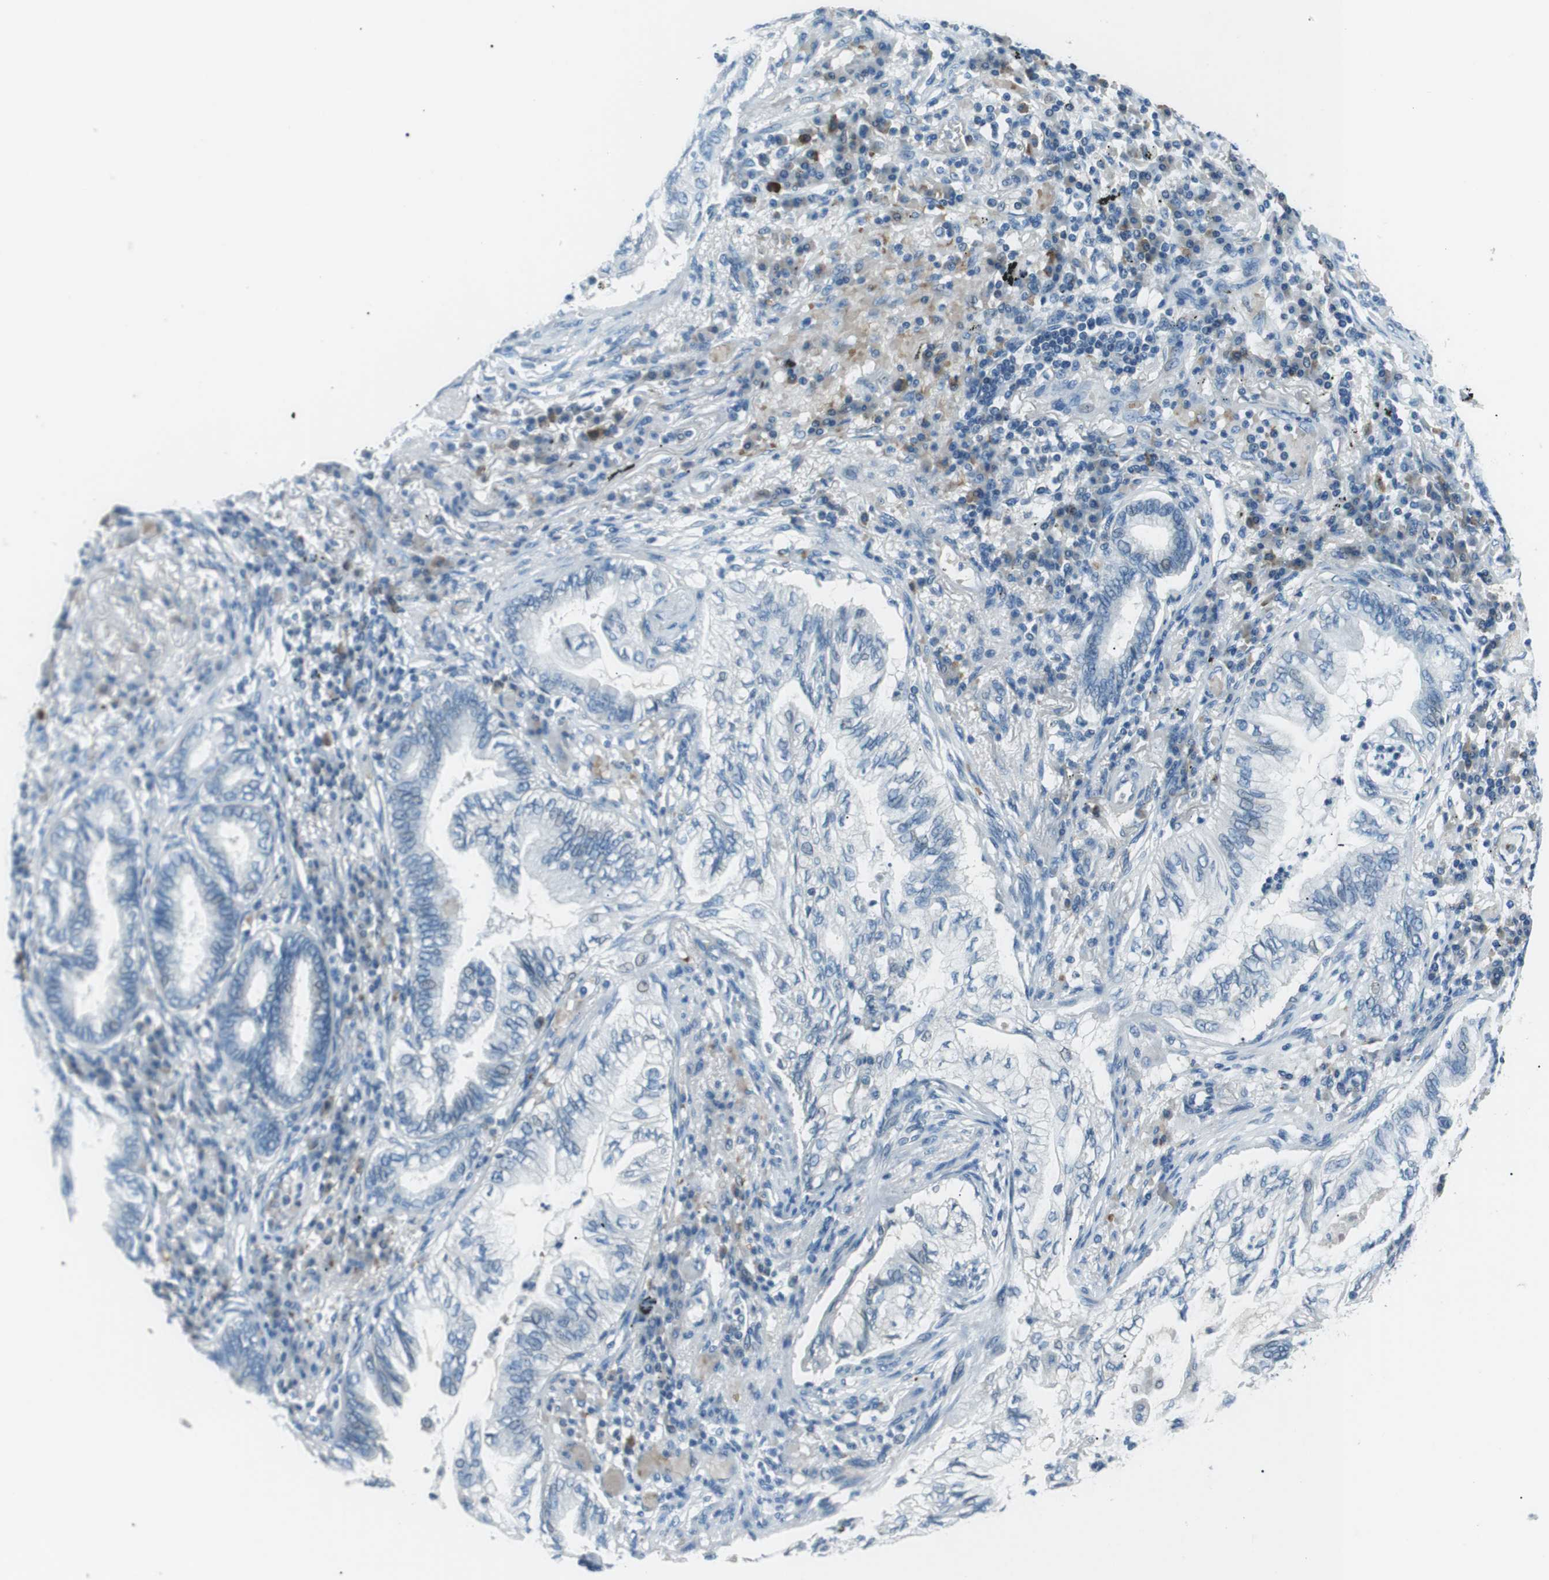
{"staining": {"intensity": "negative", "quantity": "none", "location": "none"}, "tissue": "lung cancer", "cell_type": "Tumor cells", "image_type": "cancer", "snomed": [{"axis": "morphology", "description": "Normal tissue, NOS"}, {"axis": "morphology", "description": "Adenocarcinoma, NOS"}, {"axis": "topography", "description": "Bronchus"}, {"axis": "topography", "description": "Lung"}], "caption": "A high-resolution micrograph shows IHC staining of lung cancer, which exhibits no significant positivity in tumor cells. The staining was performed using DAB (3,3'-diaminobenzidine) to visualize the protein expression in brown, while the nuclei were stained in blue with hematoxylin (Magnification: 20x).", "gene": "ST6GAL1", "patient": {"sex": "female", "age": 70}}